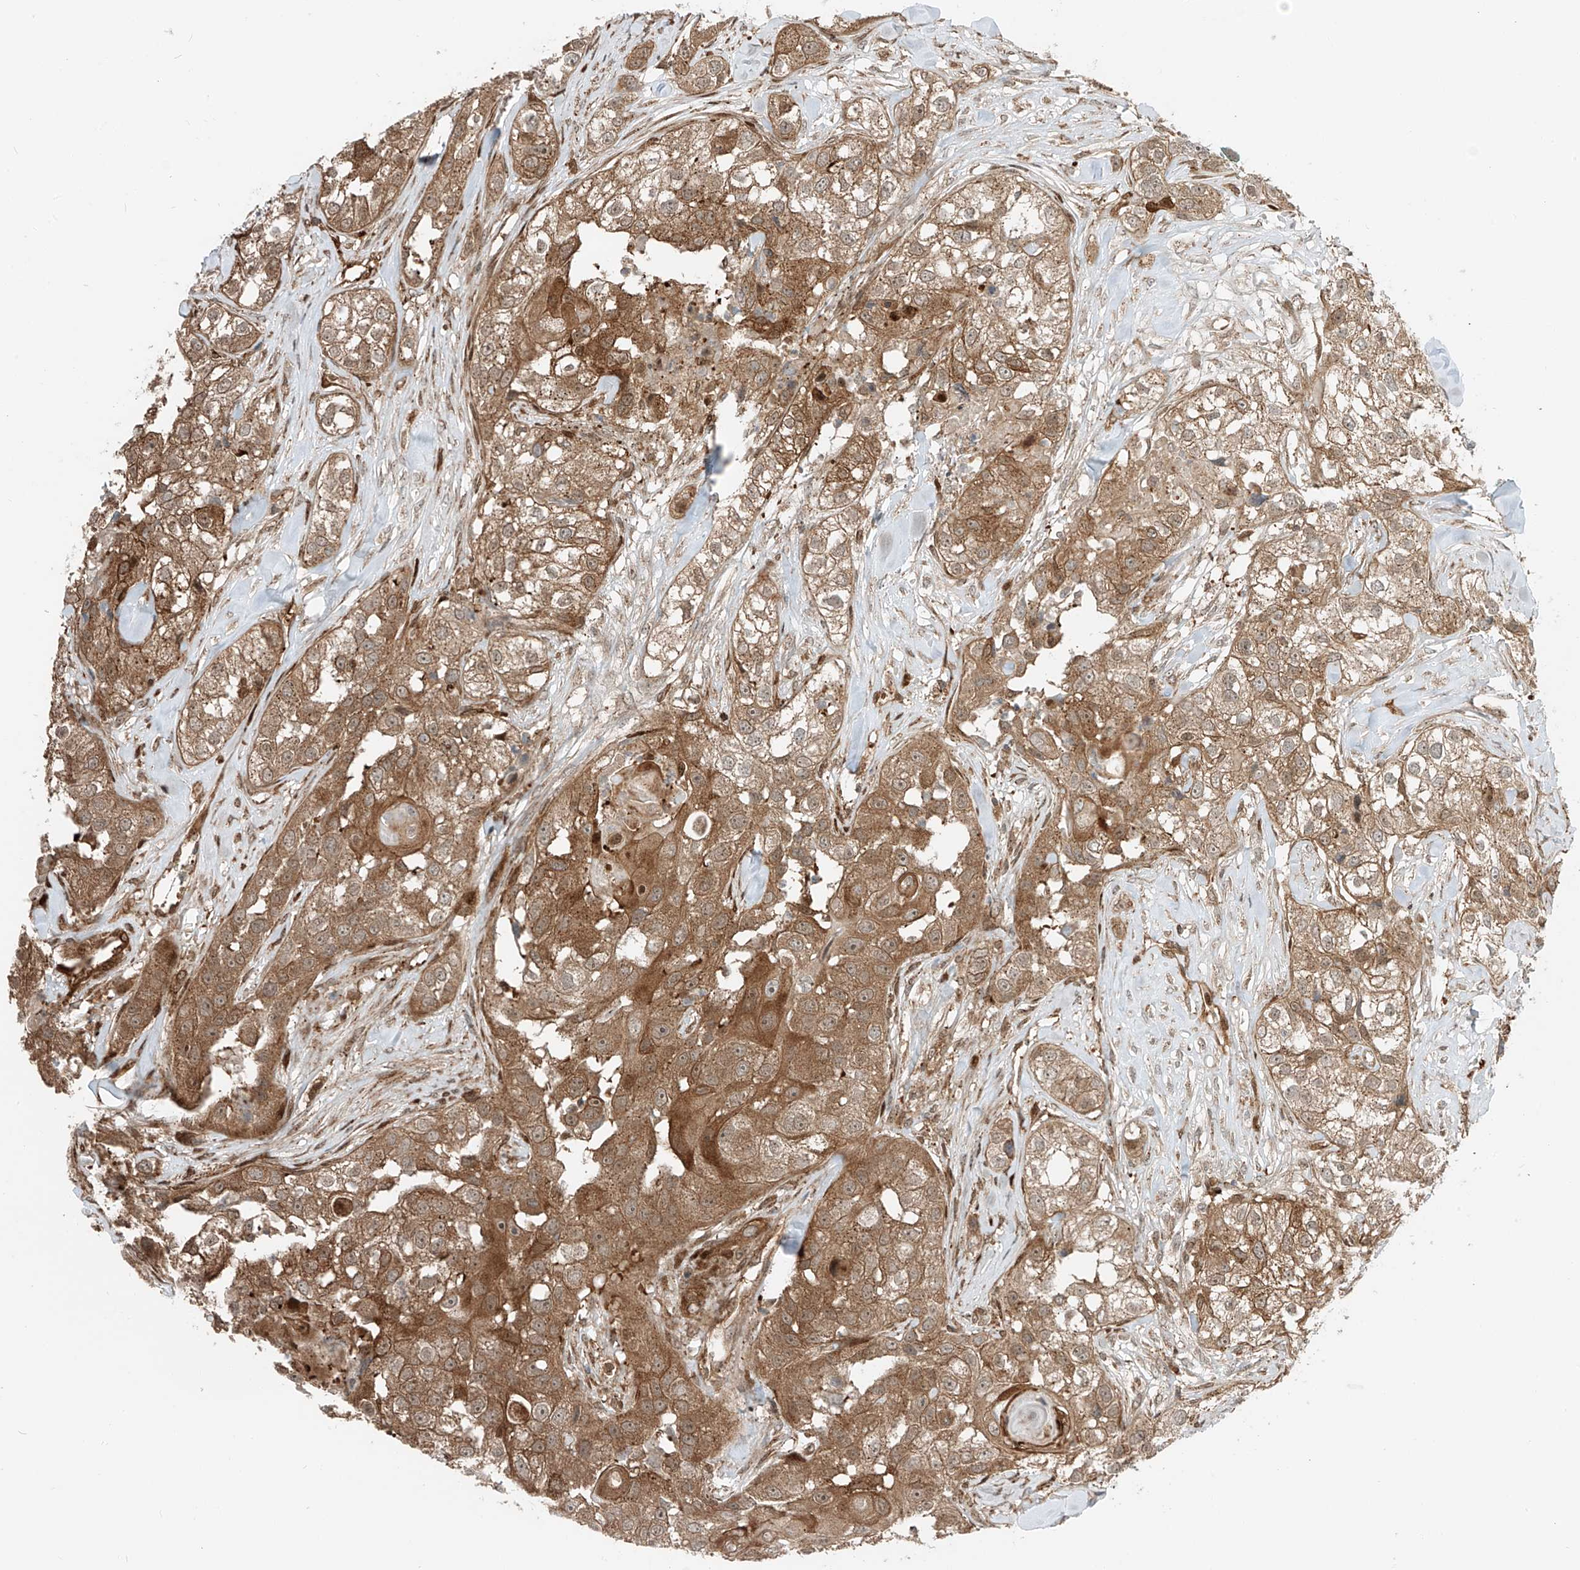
{"staining": {"intensity": "moderate", "quantity": ">75%", "location": "cytoplasmic/membranous,nuclear"}, "tissue": "head and neck cancer", "cell_type": "Tumor cells", "image_type": "cancer", "snomed": [{"axis": "morphology", "description": "Normal tissue, NOS"}, {"axis": "morphology", "description": "Squamous cell carcinoma, NOS"}, {"axis": "topography", "description": "Skeletal muscle"}, {"axis": "topography", "description": "Head-Neck"}], "caption": "The micrograph displays staining of head and neck squamous cell carcinoma, revealing moderate cytoplasmic/membranous and nuclear protein staining (brown color) within tumor cells.", "gene": "USP48", "patient": {"sex": "male", "age": 51}}